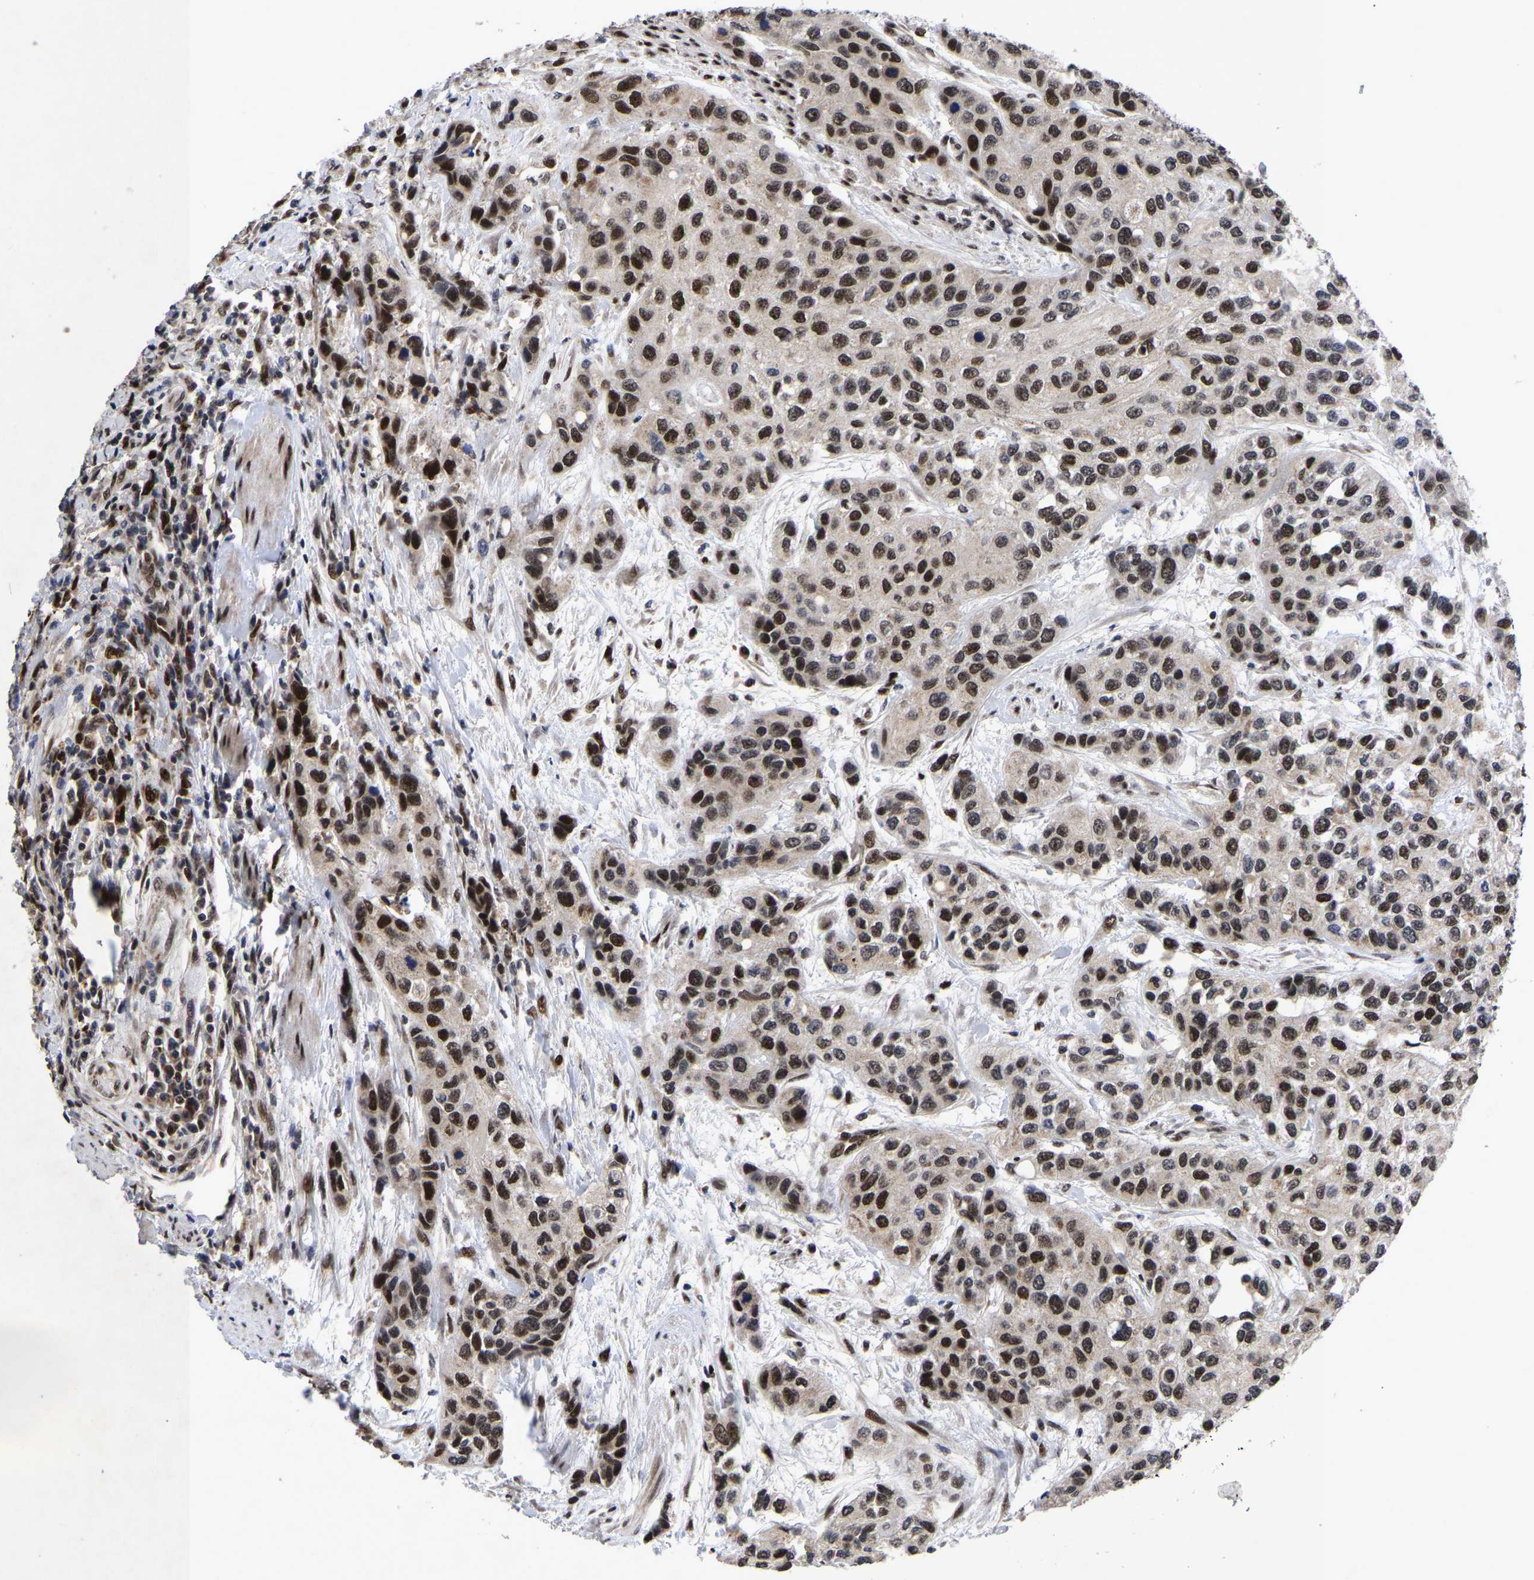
{"staining": {"intensity": "strong", "quantity": ">75%", "location": "nuclear"}, "tissue": "urothelial cancer", "cell_type": "Tumor cells", "image_type": "cancer", "snomed": [{"axis": "morphology", "description": "Urothelial carcinoma, High grade"}, {"axis": "topography", "description": "Urinary bladder"}], "caption": "The micrograph displays immunohistochemical staining of urothelial carcinoma (high-grade). There is strong nuclear positivity is identified in about >75% of tumor cells. (DAB IHC, brown staining for protein, blue staining for nuclei).", "gene": "JUNB", "patient": {"sex": "female", "age": 56}}